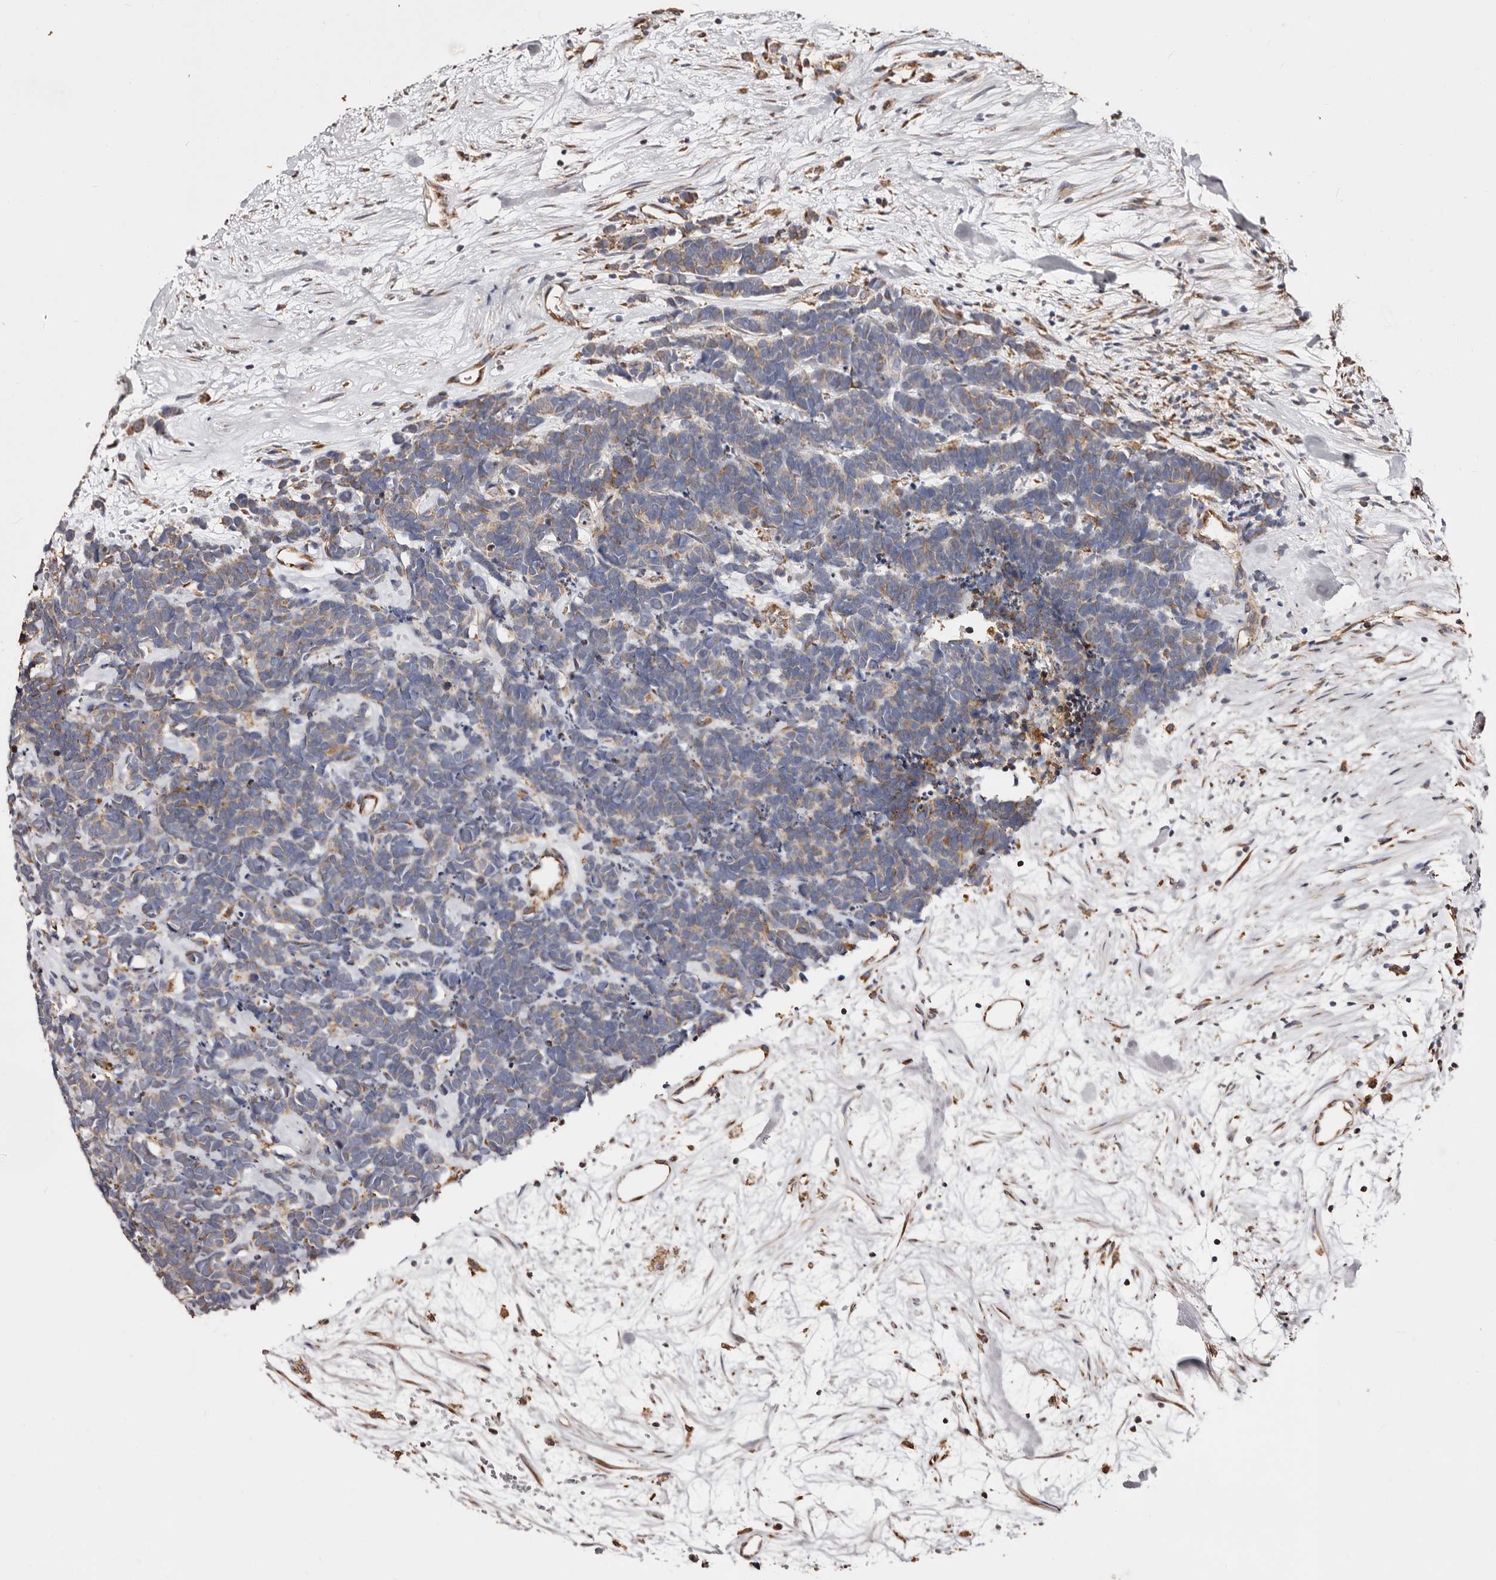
{"staining": {"intensity": "moderate", "quantity": "<25%", "location": "cytoplasmic/membranous"}, "tissue": "carcinoid", "cell_type": "Tumor cells", "image_type": "cancer", "snomed": [{"axis": "morphology", "description": "Carcinoma, NOS"}, {"axis": "morphology", "description": "Carcinoid, malignant, NOS"}, {"axis": "topography", "description": "Urinary bladder"}], "caption": "IHC staining of malignant carcinoid, which shows low levels of moderate cytoplasmic/membranous positivity in about <25% of tumor cells indicating moderate cytoplasmic/membranous protein positivity. The staining was performed using DAB (brown) for protein detection and nuclei were counterstained in hematoxylin (blue).", "gene": "ACBD6", "patient": {"sex": "male", "age": 57}}